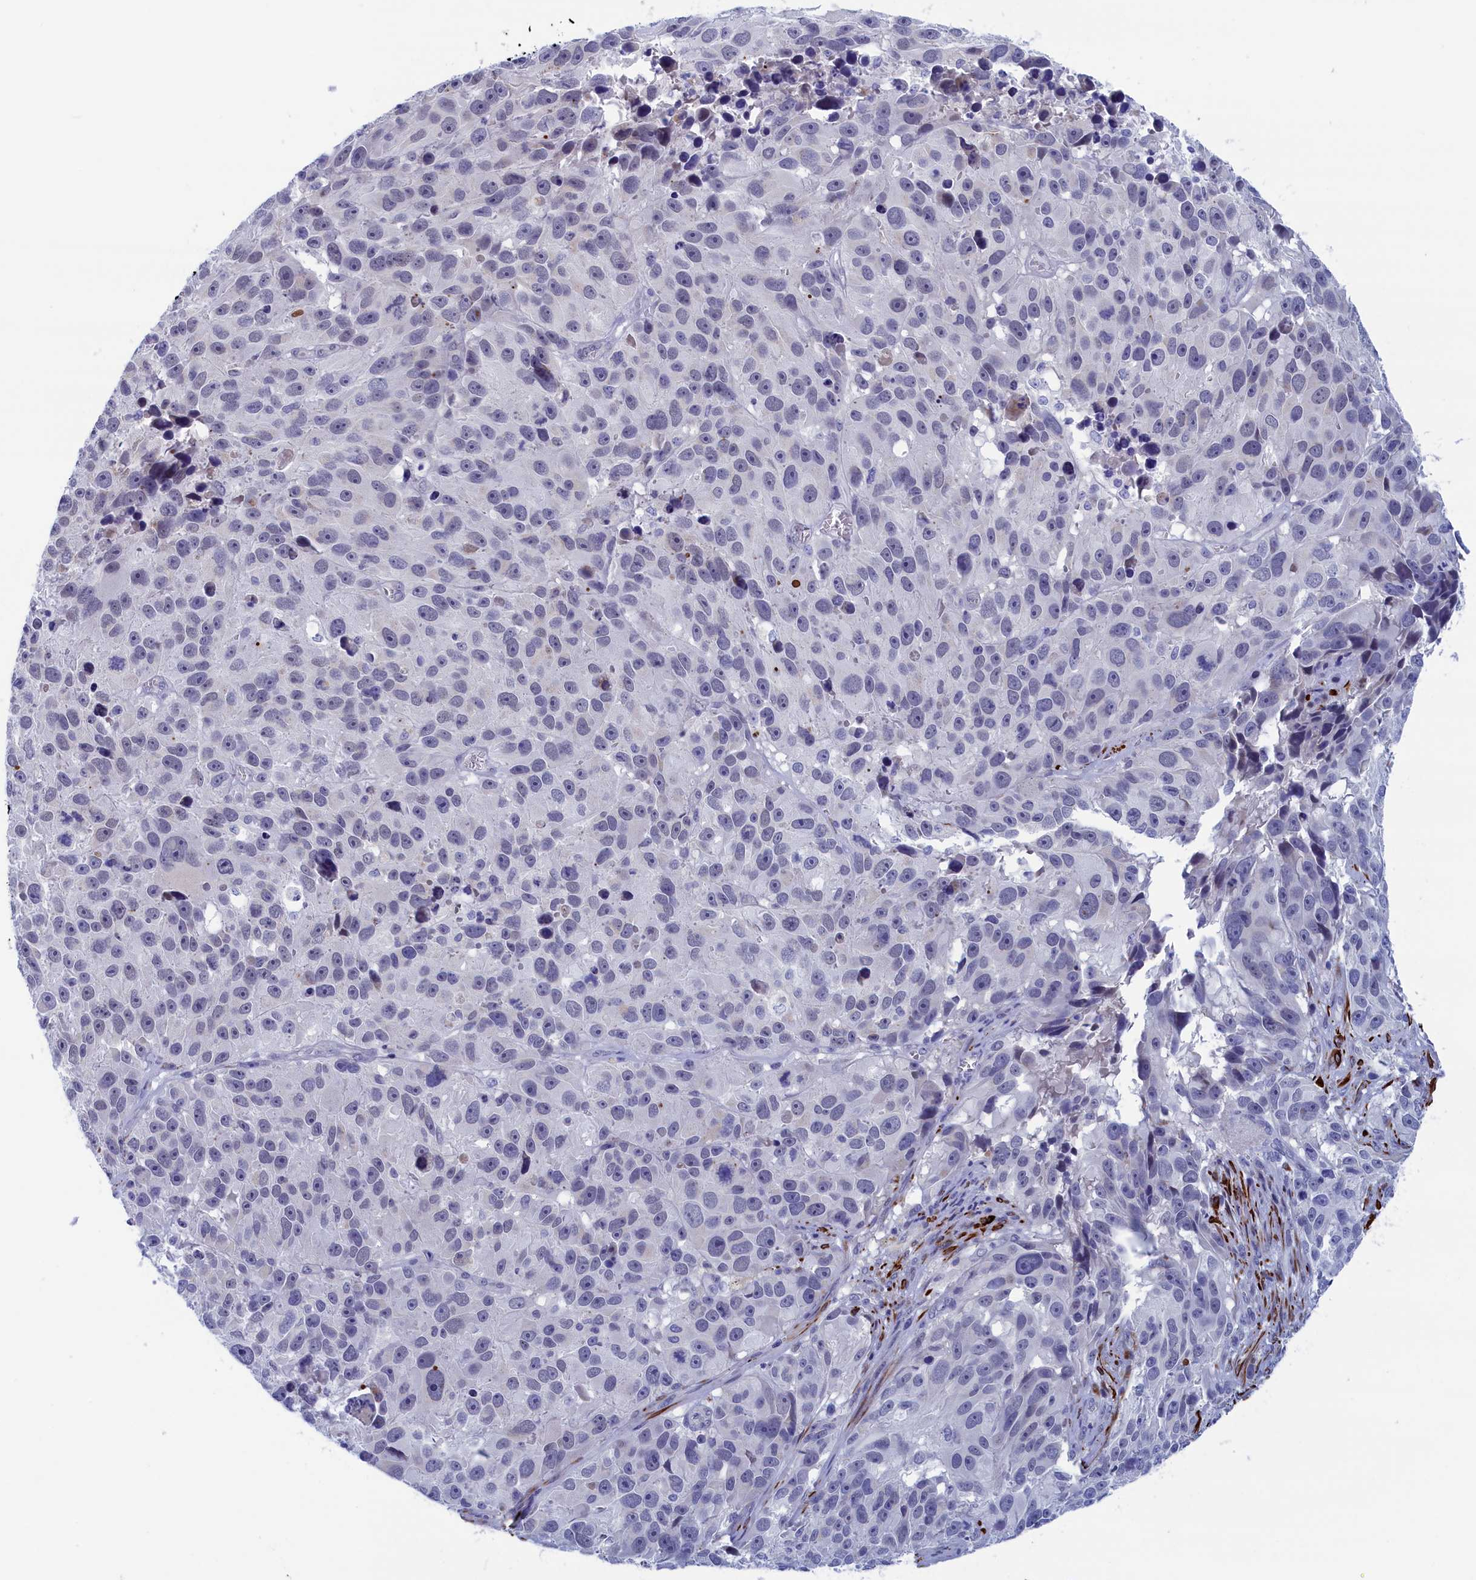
{"staining": {"intensity": "negative", "quantity": "none", "location": "none"}, "tissue": "melanoma", "cell_type": "Tumor cells", "image_type": "cancer", "snomed": [{"axis": "morphology", "description": "Malignant melanoma, NOS"}, {"axis": "topography", "description": "Skin"}], "caption": "This is an IHC micrograph of malignant melanoma. There is no staining in tumor cells.", "gene": "WDR83", "patient": {"sex": "male", "age": 84}}